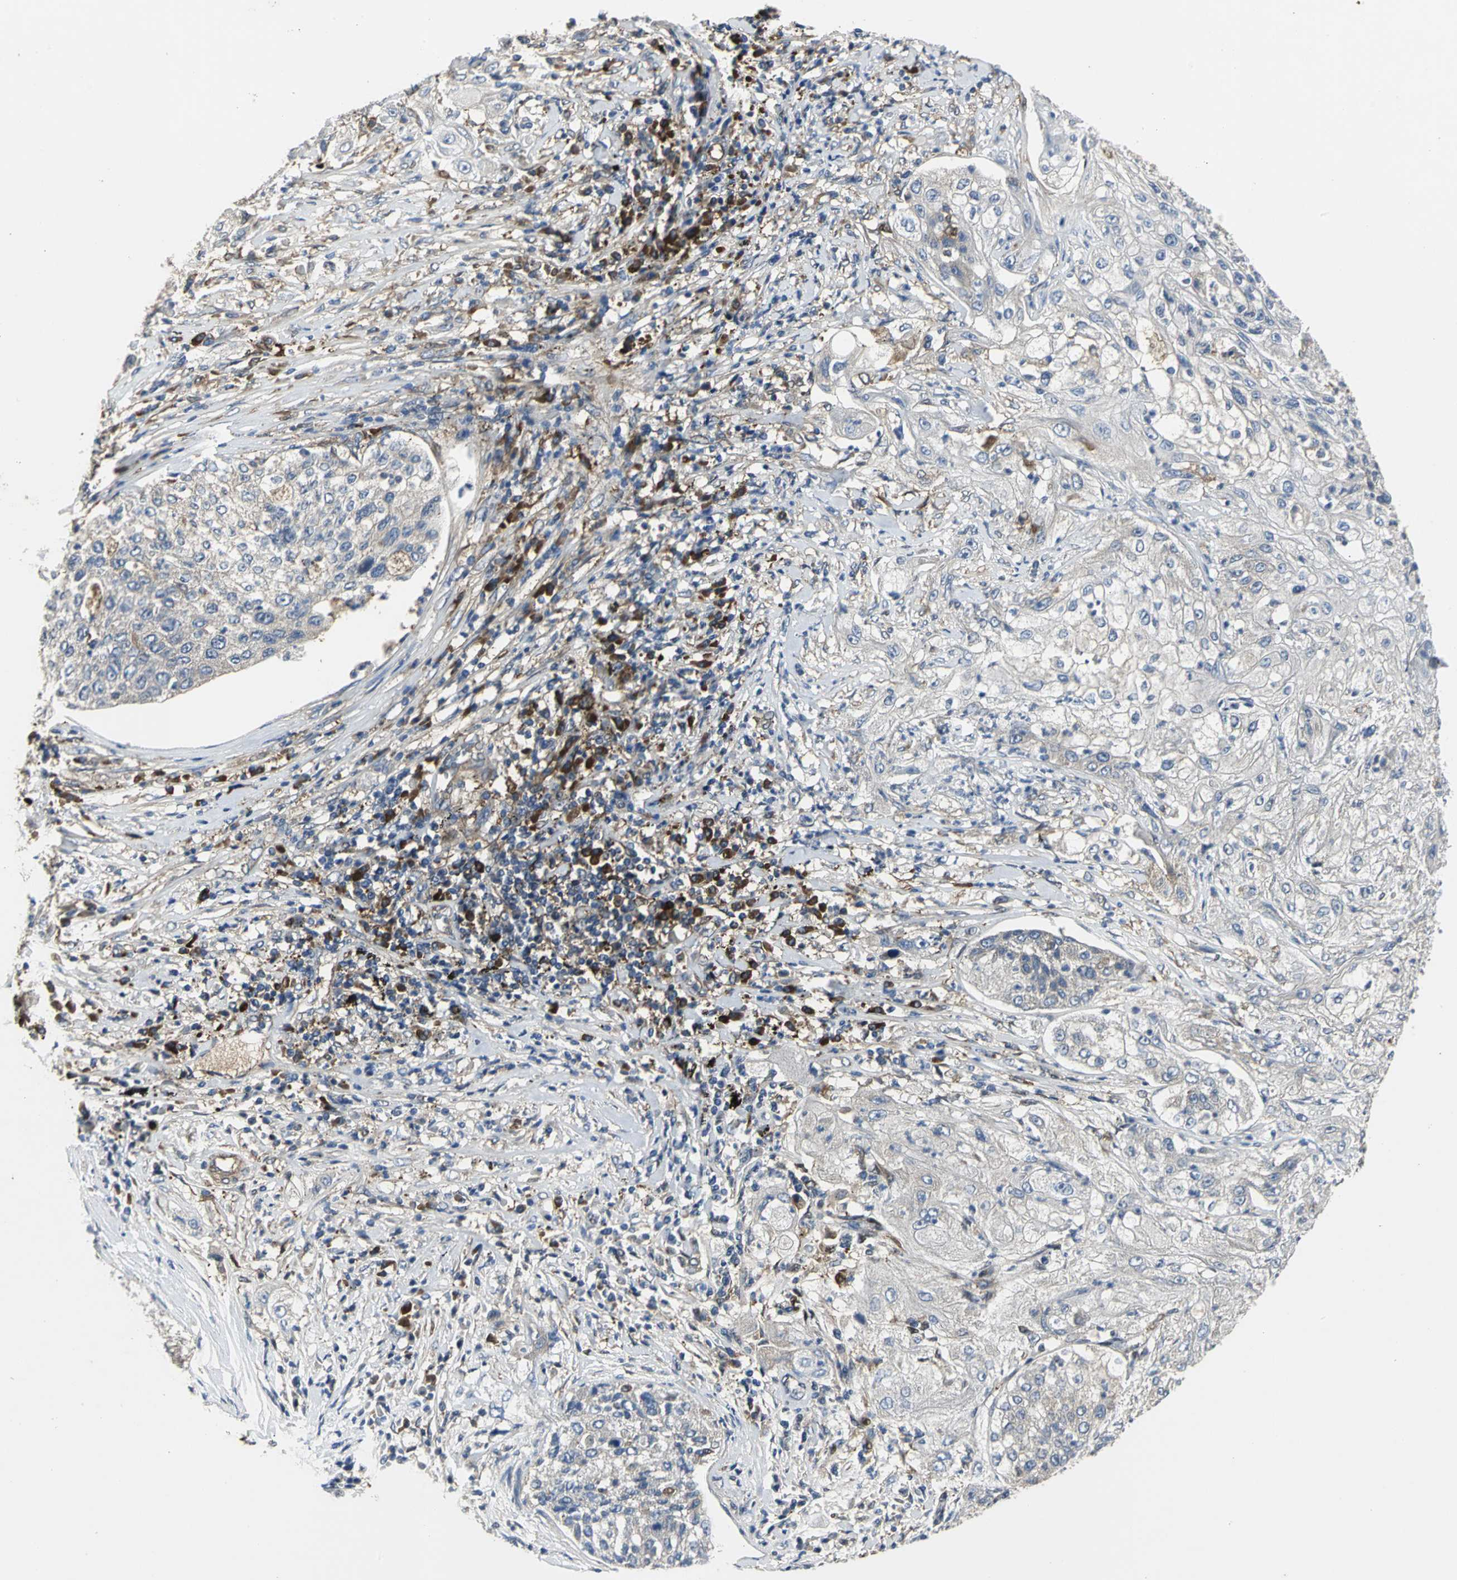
{"staining": {"intensity": "weak", "quantity": "25%-75%", "location": "cytoplasmic/membranous"}, "tissue": "lung cancer", "cell_type": "Tumor cells", "image_type": "cancer", "snomed": [{"axis": "morphology", "description": "Inflammation, NOS"}, {"axis": "morphology", "description": "Squamous cell carcinoma, NOS"}, {"axis": "topography", "description": "Lymph node"}, {"axis": "topography", "description": "Soft tissue"}, {"axis": "topography", "description": "Lung"}], "caption": "Immunohistochemistry micrograph of human squamous cell carcinoma (lung) stained for a protein (brown), which shows low levels of weak cytoplasmic/membranous staining in about 25%-75% of tumor cells.", "gene": "CHRNB1", "patient": {"sex": "male", "age": 66}}